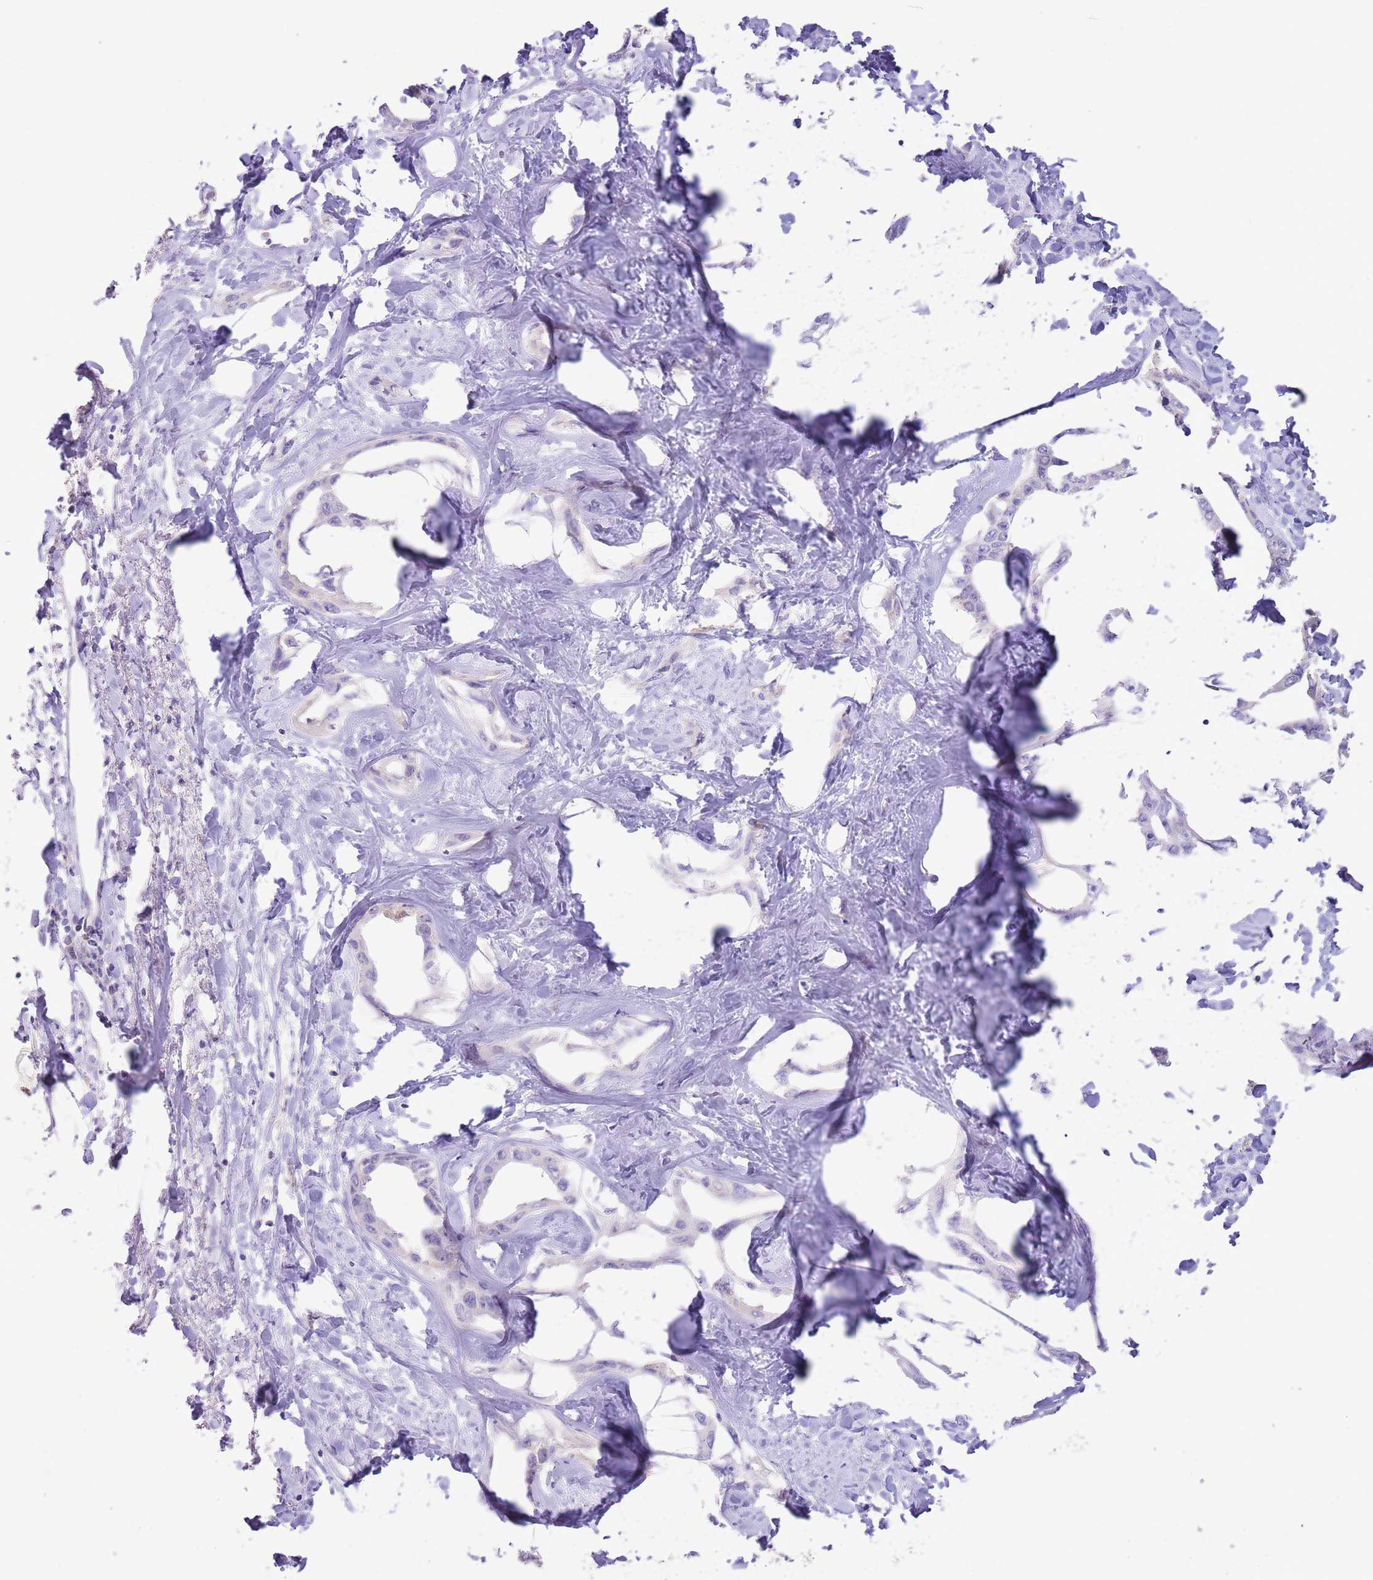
{"staining": {"intensity": "negative", "quantity": "none", "location": "none"}, "tissue": "liver cancer", "cell_type": "Tumor cells", "image_type": "cancer", "snomed": [{"axis": "morphology", "description": "Cholangiocarcinoma"}, {"axis": "topography", "description": "Liver"}], "caption": "Tumor cells show no significant expression in liver cancer (cholangiocarcinoma).", "gene": "ZNF697", "patient": {"sex": "male", "age": 59}}